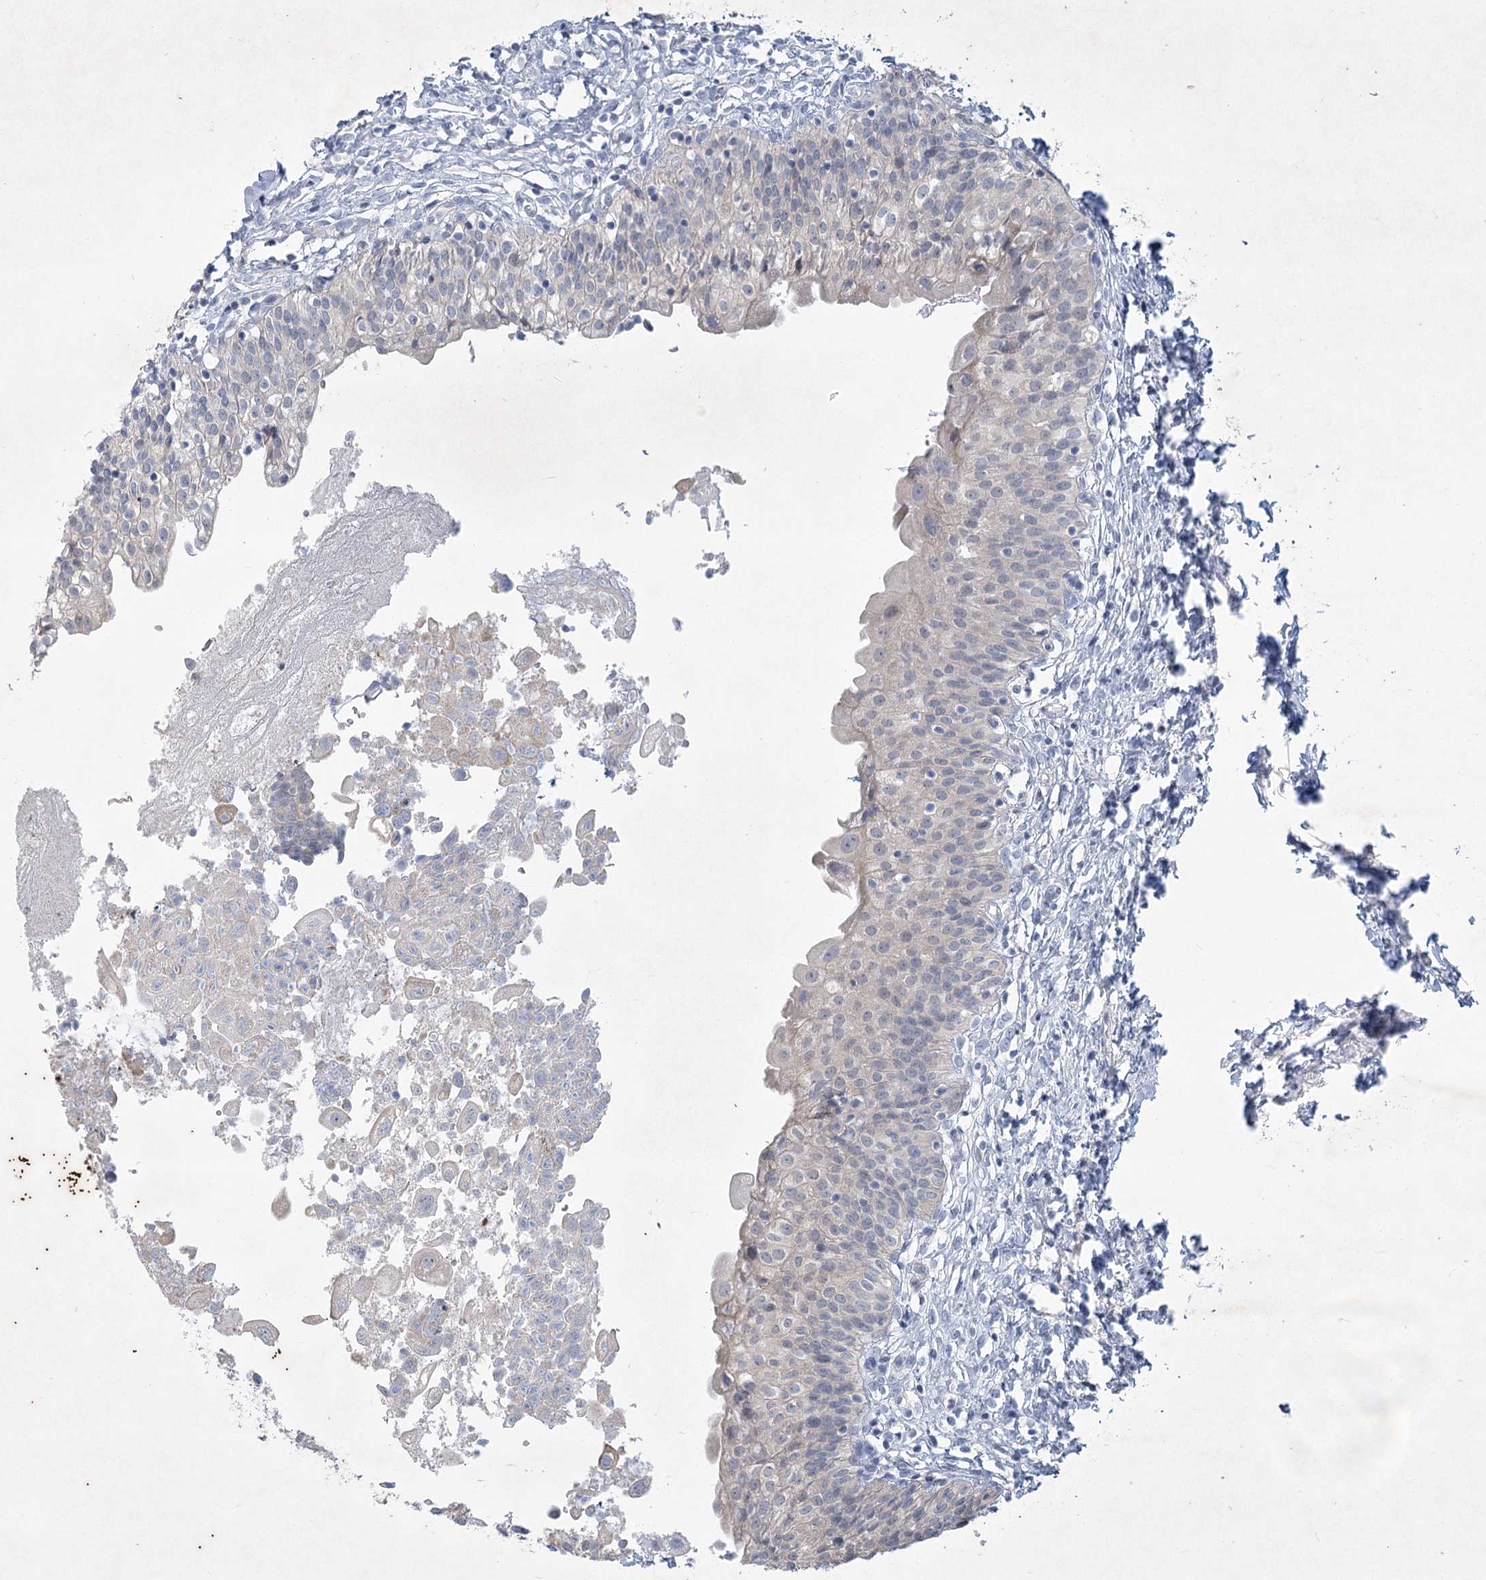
{"staining": {"intensity": "weak", "quantity": "<25%", "location": "cytoplasmic/membranous"}, "tissue": "urinary bladder", "cell_type": "Urothelial cells", "image_type": "normal", "snomed": [{"axis": "morphology", "description": "Normal tissue, NOS"}, {"axis": "topography", "description": "Urinary bladder"}], "caption": "A high-resolution micrograph shows immunohistochemistry (IHC) staining of normal urinary bladder, which reveals no significant staining in urothelial cells. (DAB (3,3'-diaminobenzidine) IHC visualized using brightfield microscopy, high magnification).", "gene": "PLA2G12A", "patient": {"sex": "male", "age": 55}}